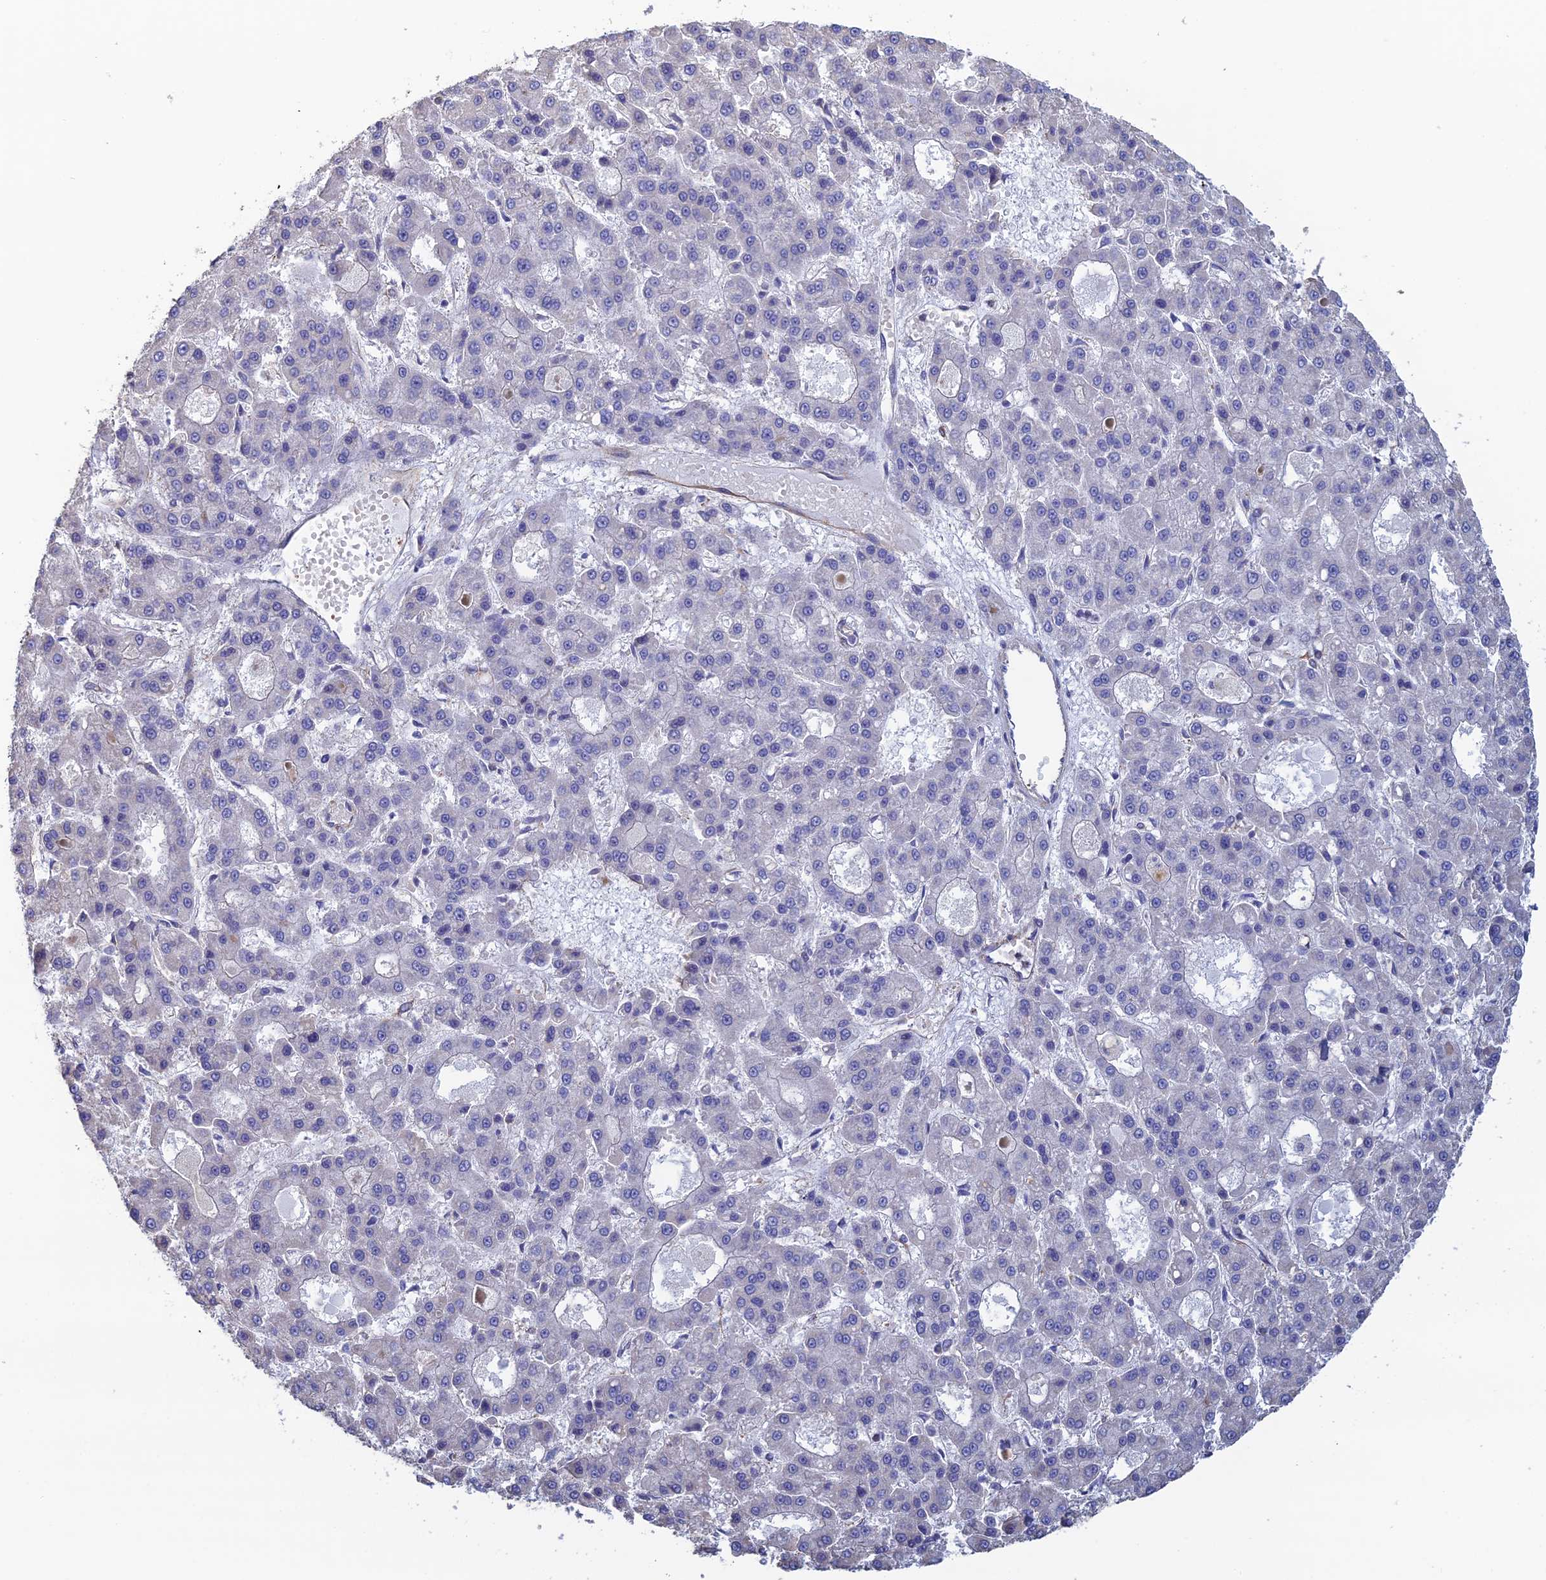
{"staining": {"intensity": "negative", "quantity": "none", "location": "none"}, "tissue": "liver cancer", "cell_type": "Tumor cells", "image_type": "cancer", "snomed": [{"axis": "morphology", "description": "Carcinoma, Hepatocellular, NOS"}, {"axis": "topography", "description": "Liver"}], "caption": "Image shows no protein expression in tumor cells of liver cancer tissue. The staining was performed using DAB (3,3'-diaminobenzidine) to visualize the protein expression in brown, while the nuclei were stained in blue with hematoxylin (Magnification: 20x).", "gene": "PCDHA5", "patient": {"sex": "male", "age": 70}}